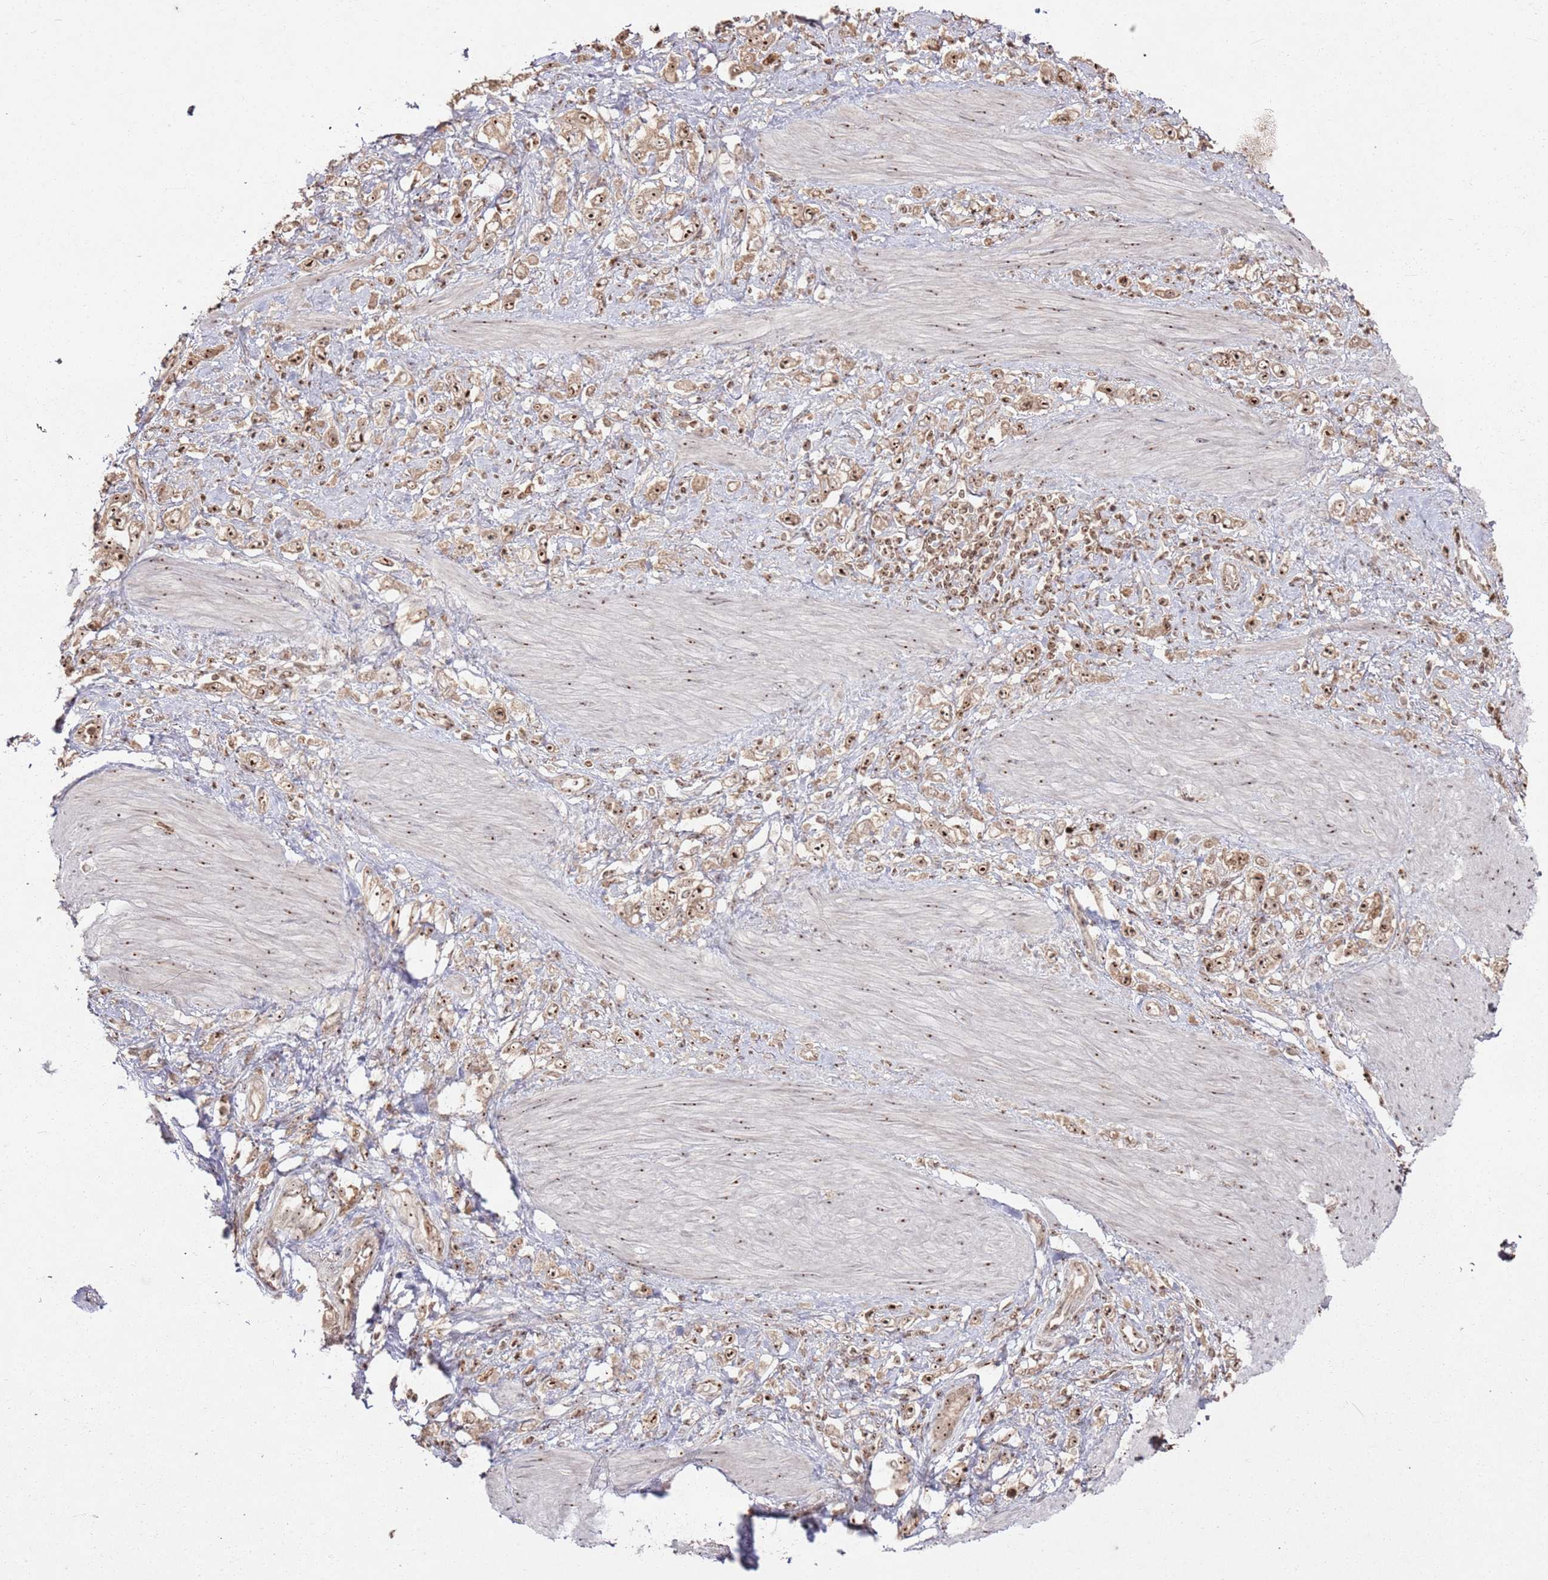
{"staining": {"intensity": "strong", "quantity": ">75%", "location": "nuclear"}, "tissue": "stomach cancer", "cell_type": "Tumor cells", "image_type": "cancer", "snomed": [{"axis": "morphology", "description": "Adenocarcinoma, NOS"}, {"axis": "topography", "description": "Stomach"}], "caption": "This is an image of immunohistochemistry staining of adenocarcinoma (stomach), which shows strong positivity in the nuclear of tumor cells.", "gene": "UTP11", "patient": {"sex": "female", "age": 65}}